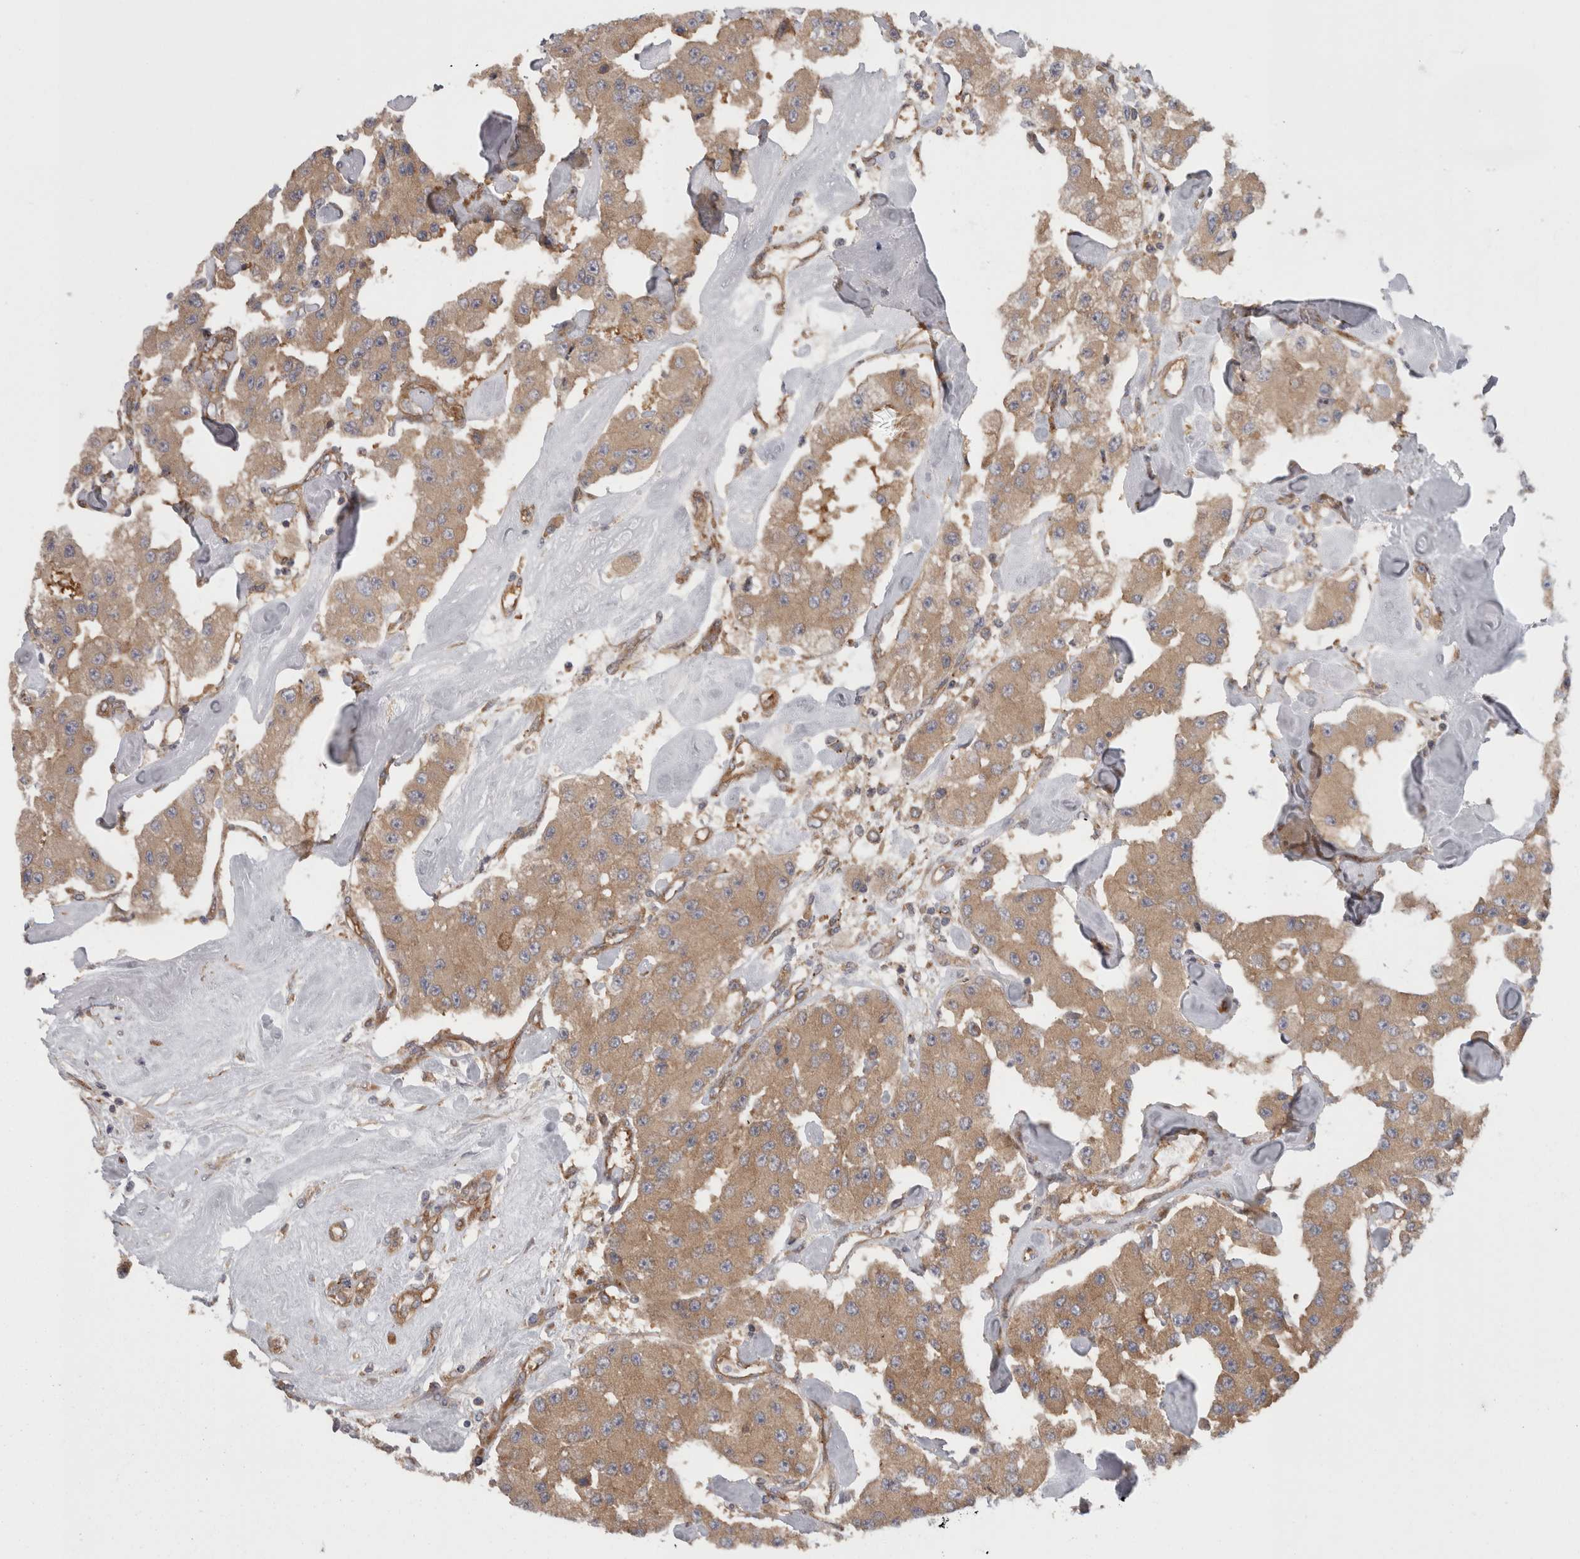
{"staining": {"intensity": "moderate", "quantity": ">75%", "location": "cytoplasmic/membranous"}, "tissue": "carcinoid", "cell_type": "Tumor cells", "image_type": "cancer", "snomed": [{"axis": "morphology", "description": "Carcinoid, malignant, NOS"}, {"axis": "topography", "description": "Pancreas"}], "caption": "Immunohistochemical staining of human malignant carcinoid demonstrates medium levels of moderate cytoplasmic/membranous positivity in about >75% of tumor cells.", "gene": "SMCR8", "patient": {"sex": "male", "age": 41}}